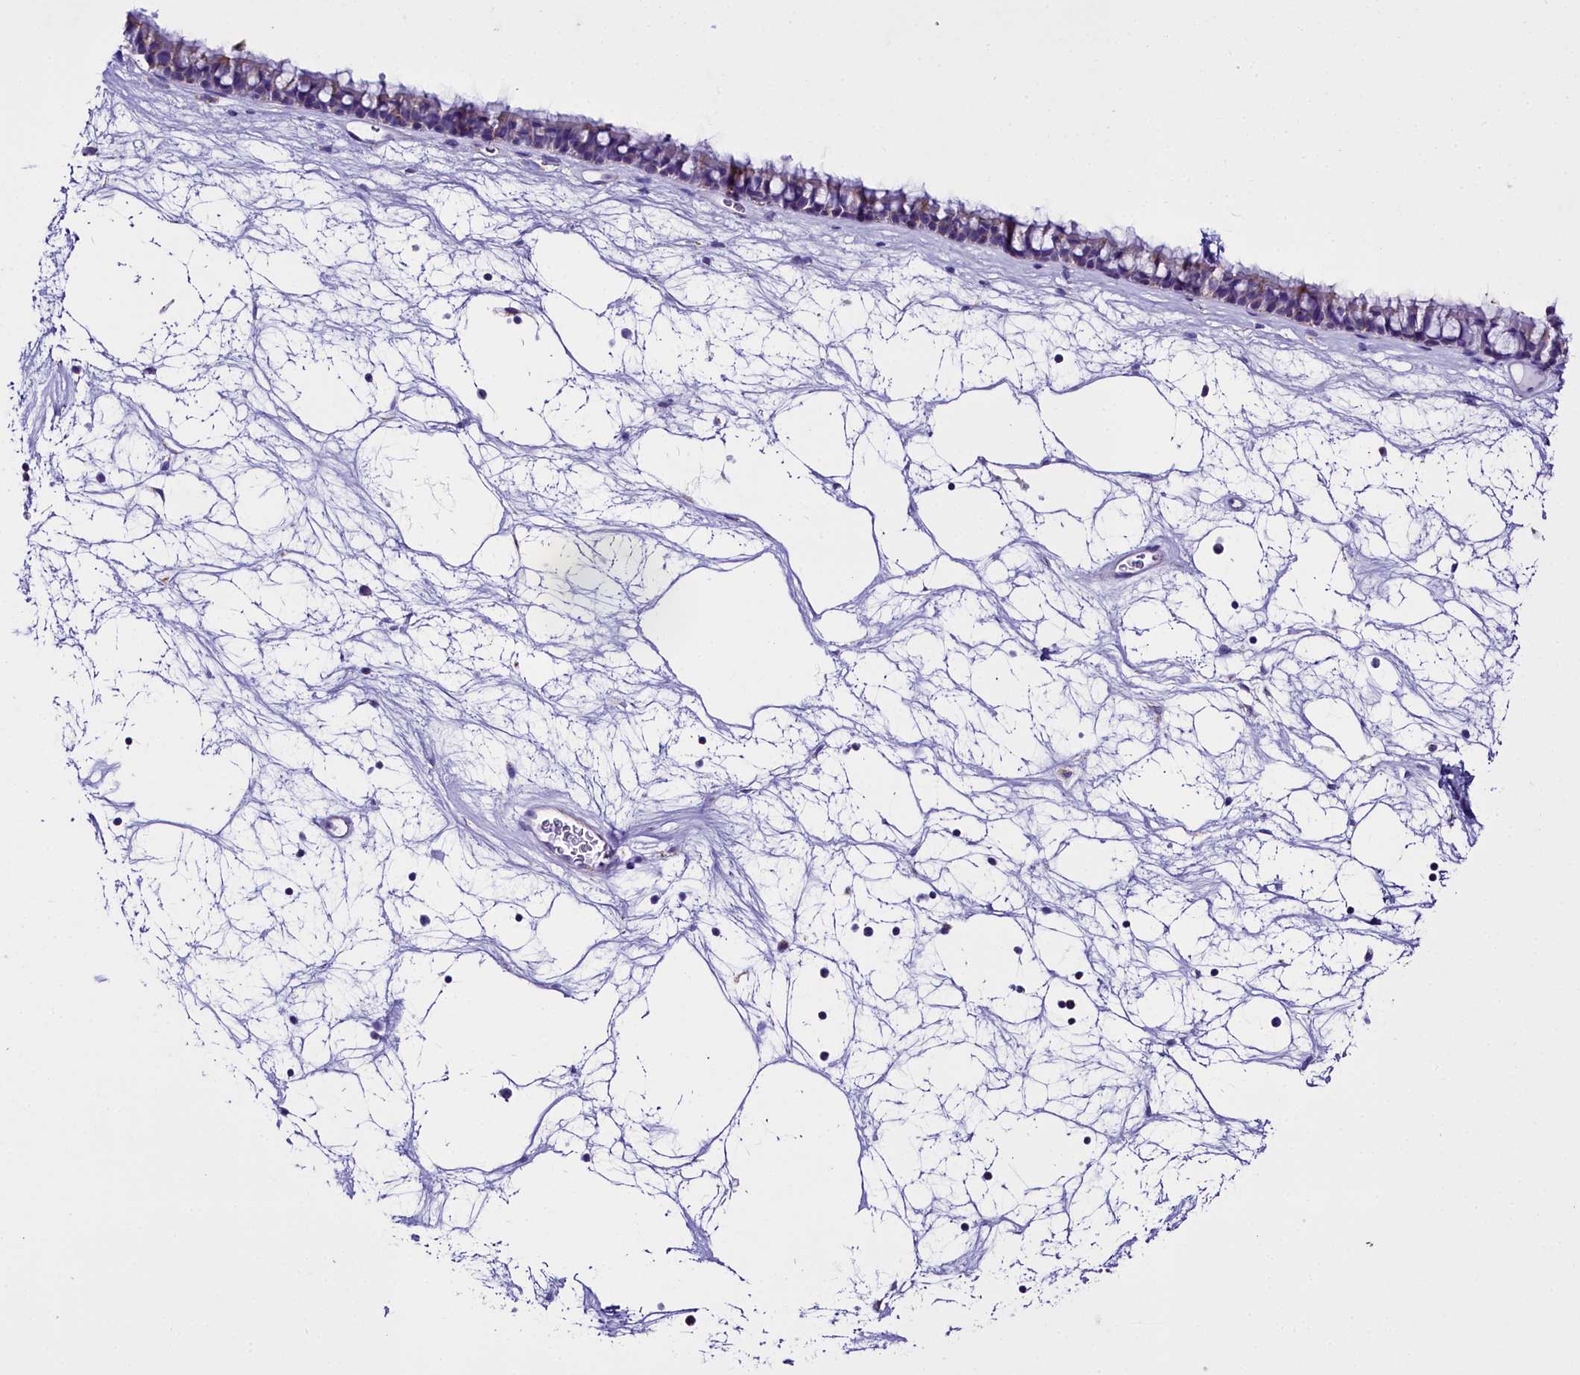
{"staining": {"intensity": "moderate", "quantity": "25%-75%", "location": "cytoplasmic/membranous"}, "tissue": "nasopharynx", "cell_type": "Respiratory epithelial cells", "image_type": "normal", "snomed": [{"axis": "morphology", "description": "Normal tissue, NOS"}, {"axis": "topography", "description": "Nasopharynx"}], "caption": "Protein staining of benign nasopharynx shows moderate cytoplasmic/membranous positivity in about 25%-75% of respiratory epithelial cells.", "gene": "WDFY3", "patient": {"sex": "male", "age": 64}}